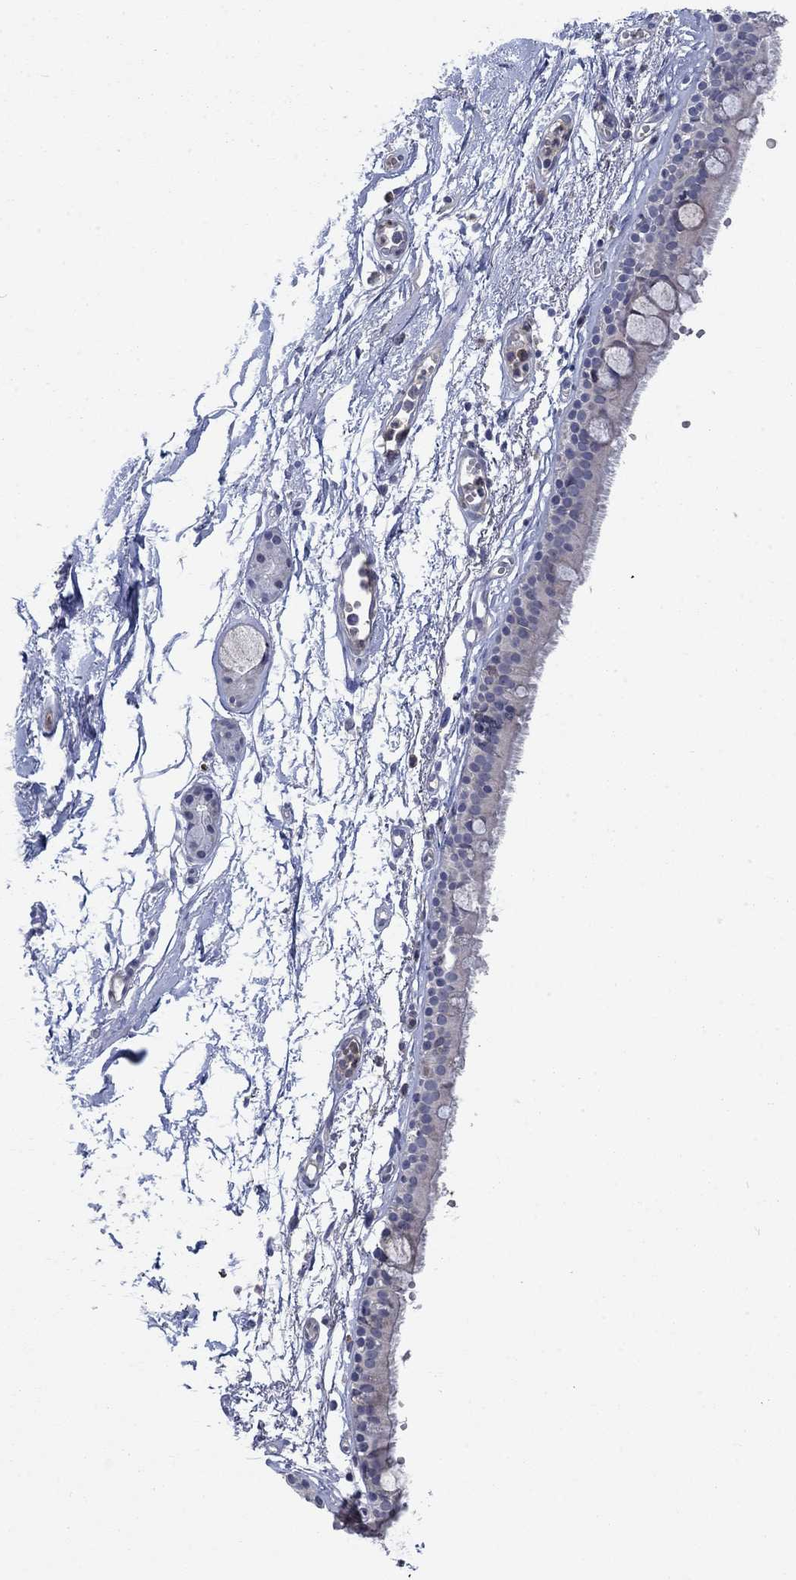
{"staining": {"intensity": "moderate", "quantity": "25%-75%", "location": "cytoplasmic/membranous"}, "tissue": "bronchus", "cell_type": "Respiratory epithelial cells", "image_type": "normal", "snomed": [{"axis": "morphology", "description": "Normal tissue, NOS"}, {"axis": "topography", "description": "Cartilage tissue"}, {"axis": "topography", "description": "Bronchus"}], "caption": "This is a histology image of immunohistochemistry (IHC) staining of benign bronchus, which shows moderate expression in the cytoplasmic/membranous of respiratory epithelial cells.", "gene": "KIF15", "patient": {"sex": "male", "age": 66}}